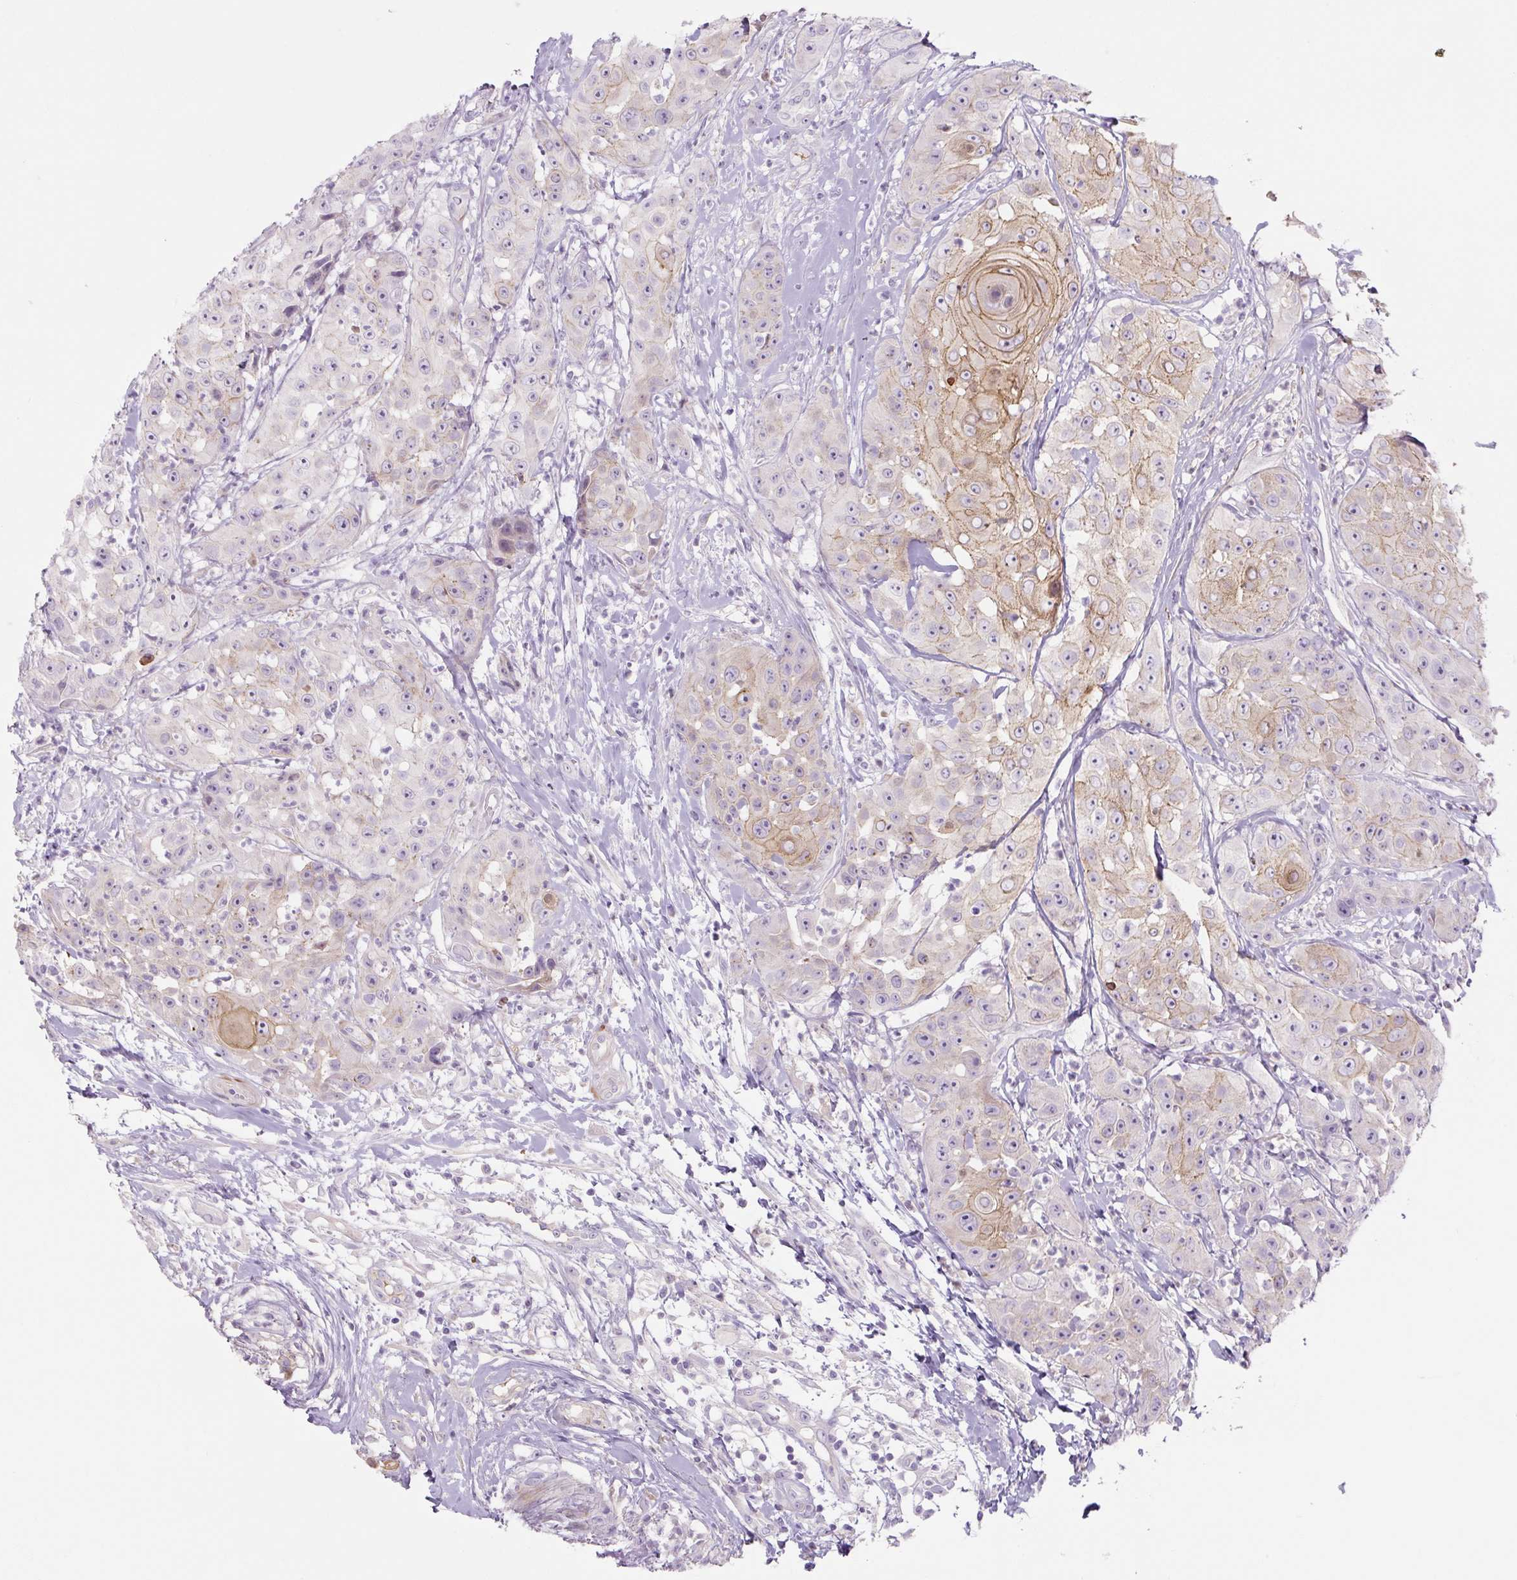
{"staining": {"intensity": "moderate", "quantity": "25%-75%", "location": "cytoplasmic/membranous"}, "tissue": "head and neck cancer", "cell_type": "Tumor cells", "image_type": "cancer", "snomed": [{"axis": "morphology", "description": "Squamous cell carcinoma, NOS"}, {"axis": "topography", "description": "Head-Neck"}], "caption": "A high-resolution histopathology image shows immunohistochemistry staining of head and neck cancer (squamous cell carcinoma), which exhibits moderate cytoplasmic/membranous expression in about 25%-75% of tumor cells. The protein of interest is shown in brown color, while the nuclei are stained blue.", "gene": "PRM1", "patient": {"sex": "male", "age": 83}}